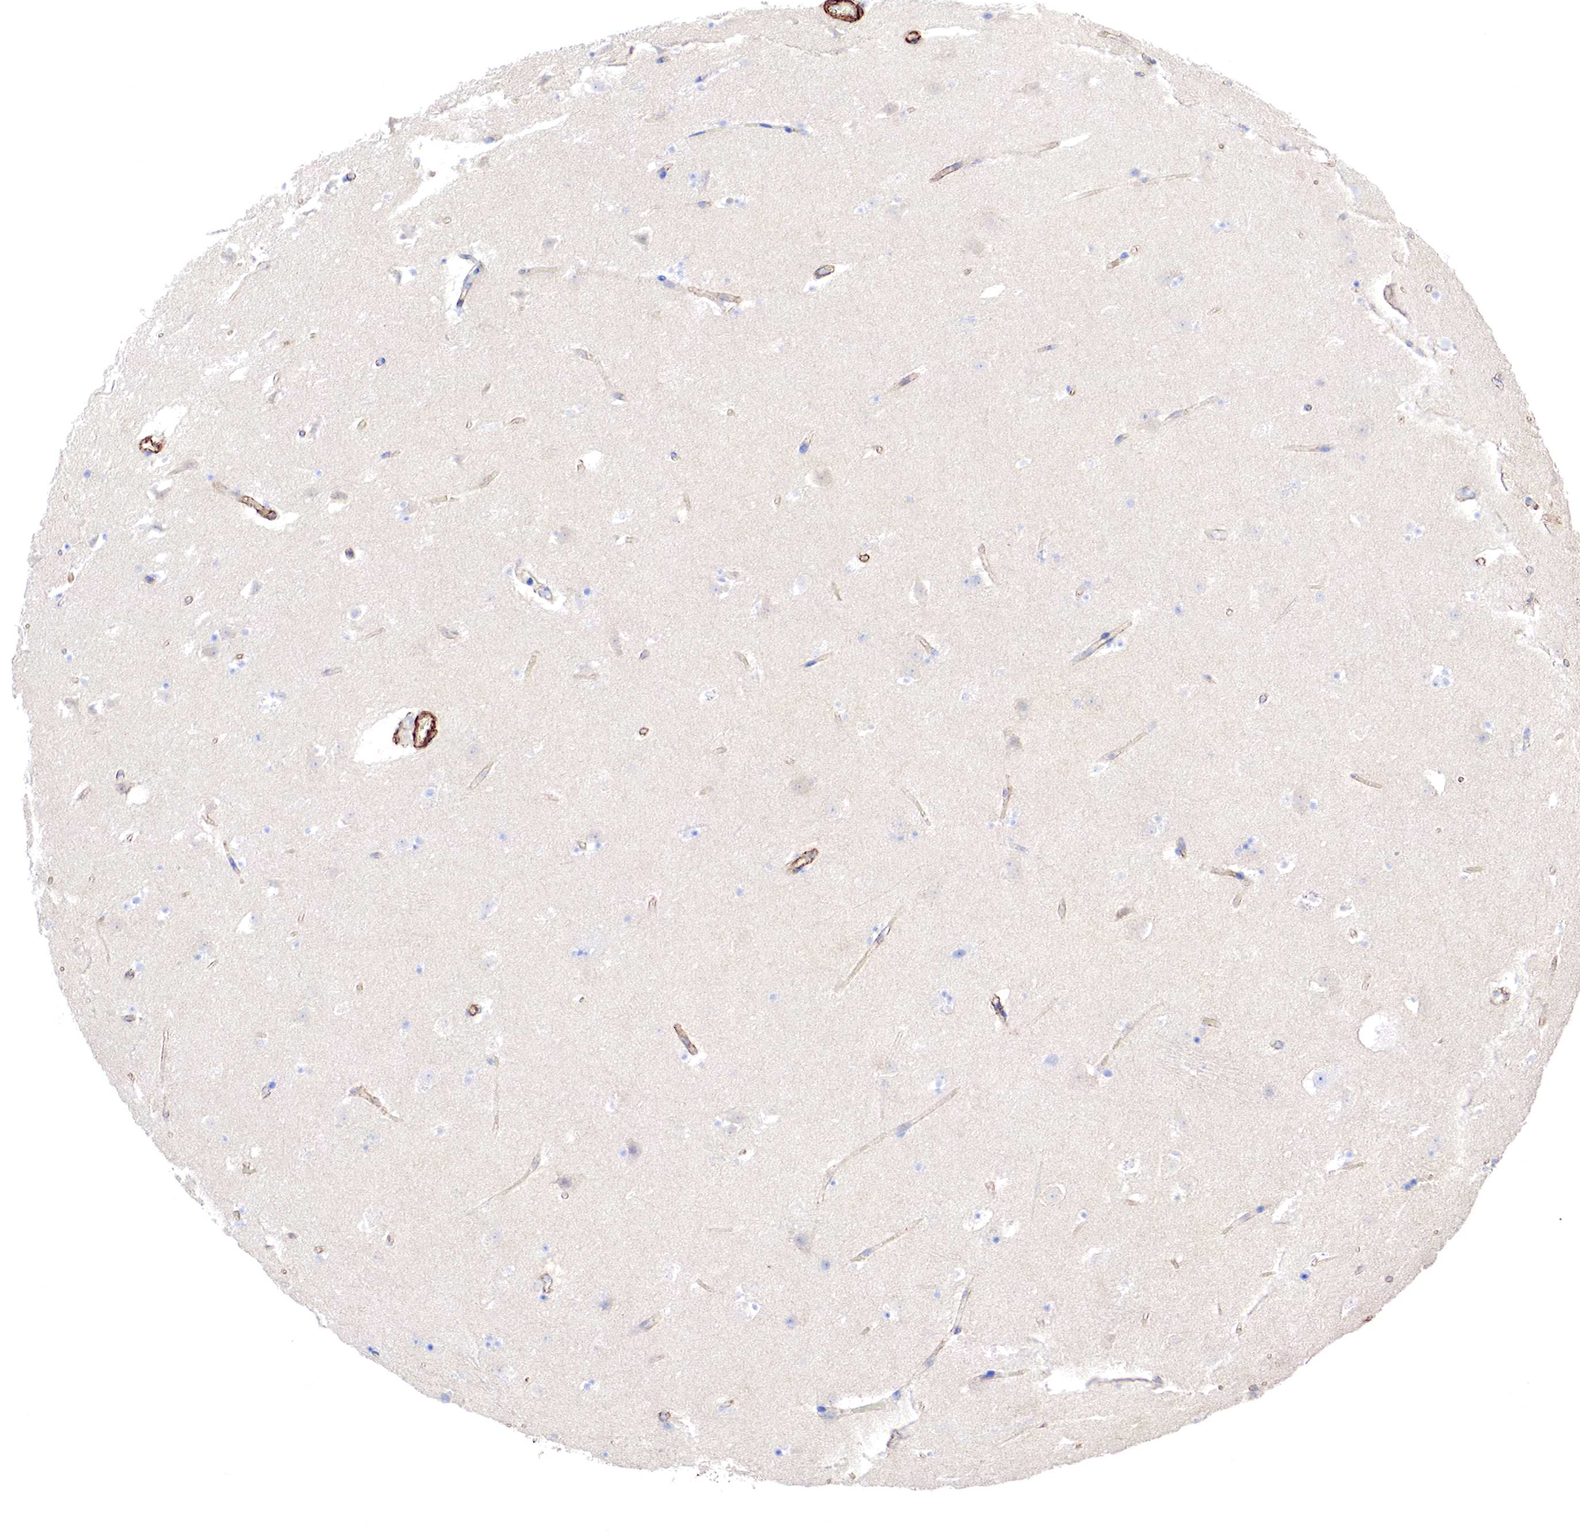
{"staining": {"intensity": "negative", "quantity": "none", "location": "none"}, "tissue": "caudate", "cell_type": "Glial cells", "image_type": "normal", "snomed": [{"axis": "morphology", "description": "Normal tissue, NOS"}, {"axis": "topography", "description": "Lateral ventricle wall"}], "caption": "Immunohistochemistry photomicrograph of normal human caudate stained for a protein (brown), which reveals no positivity in glial cells.", "gene": "TPM1", "patient": {"sex": "male", "age": 45}}